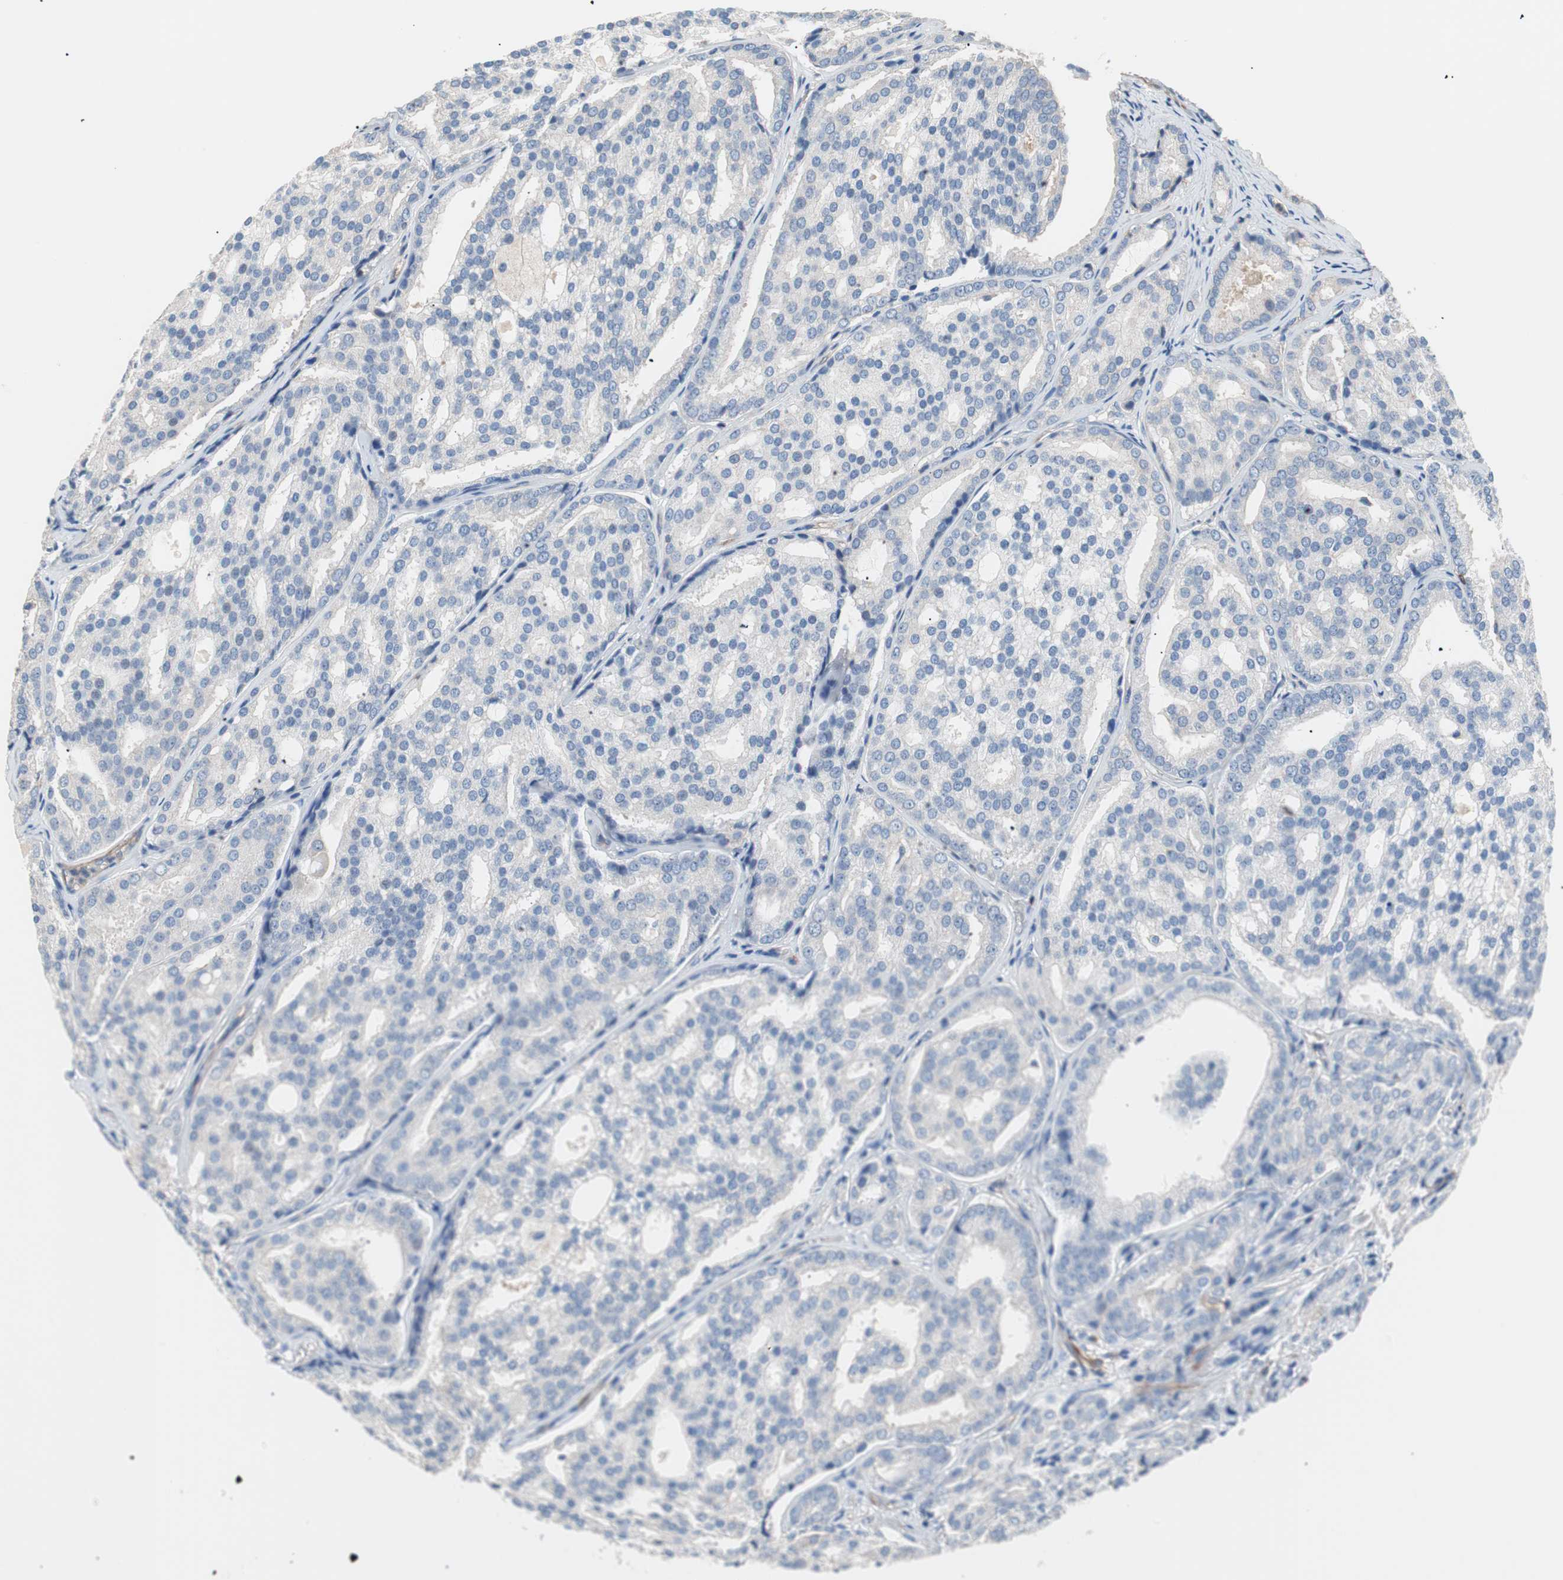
{"staining": {"intensity": "weak", "quantity": "<25%", "location": "cytoplasmic/membranous"}, "tissue": "prostate cancer", "cell_type": "Tumor cells", "image_type": "cancer", "snomed": [{"axis": "morphology", "description": "Adenocarcinoma, High grade"}, {"axis": "topography", "description": "Prostate"}], "caption": "Immunohistochemistry (IHC) photomicrograph of human prostate cancer (high-grade adenocarcinoma) stained for a protein (brown), which demonstrates no positivity in tumor cells. Nuclei are stained in blue.", "gene": "GPR160", "patient": {"sex": "male", "age": 64}}